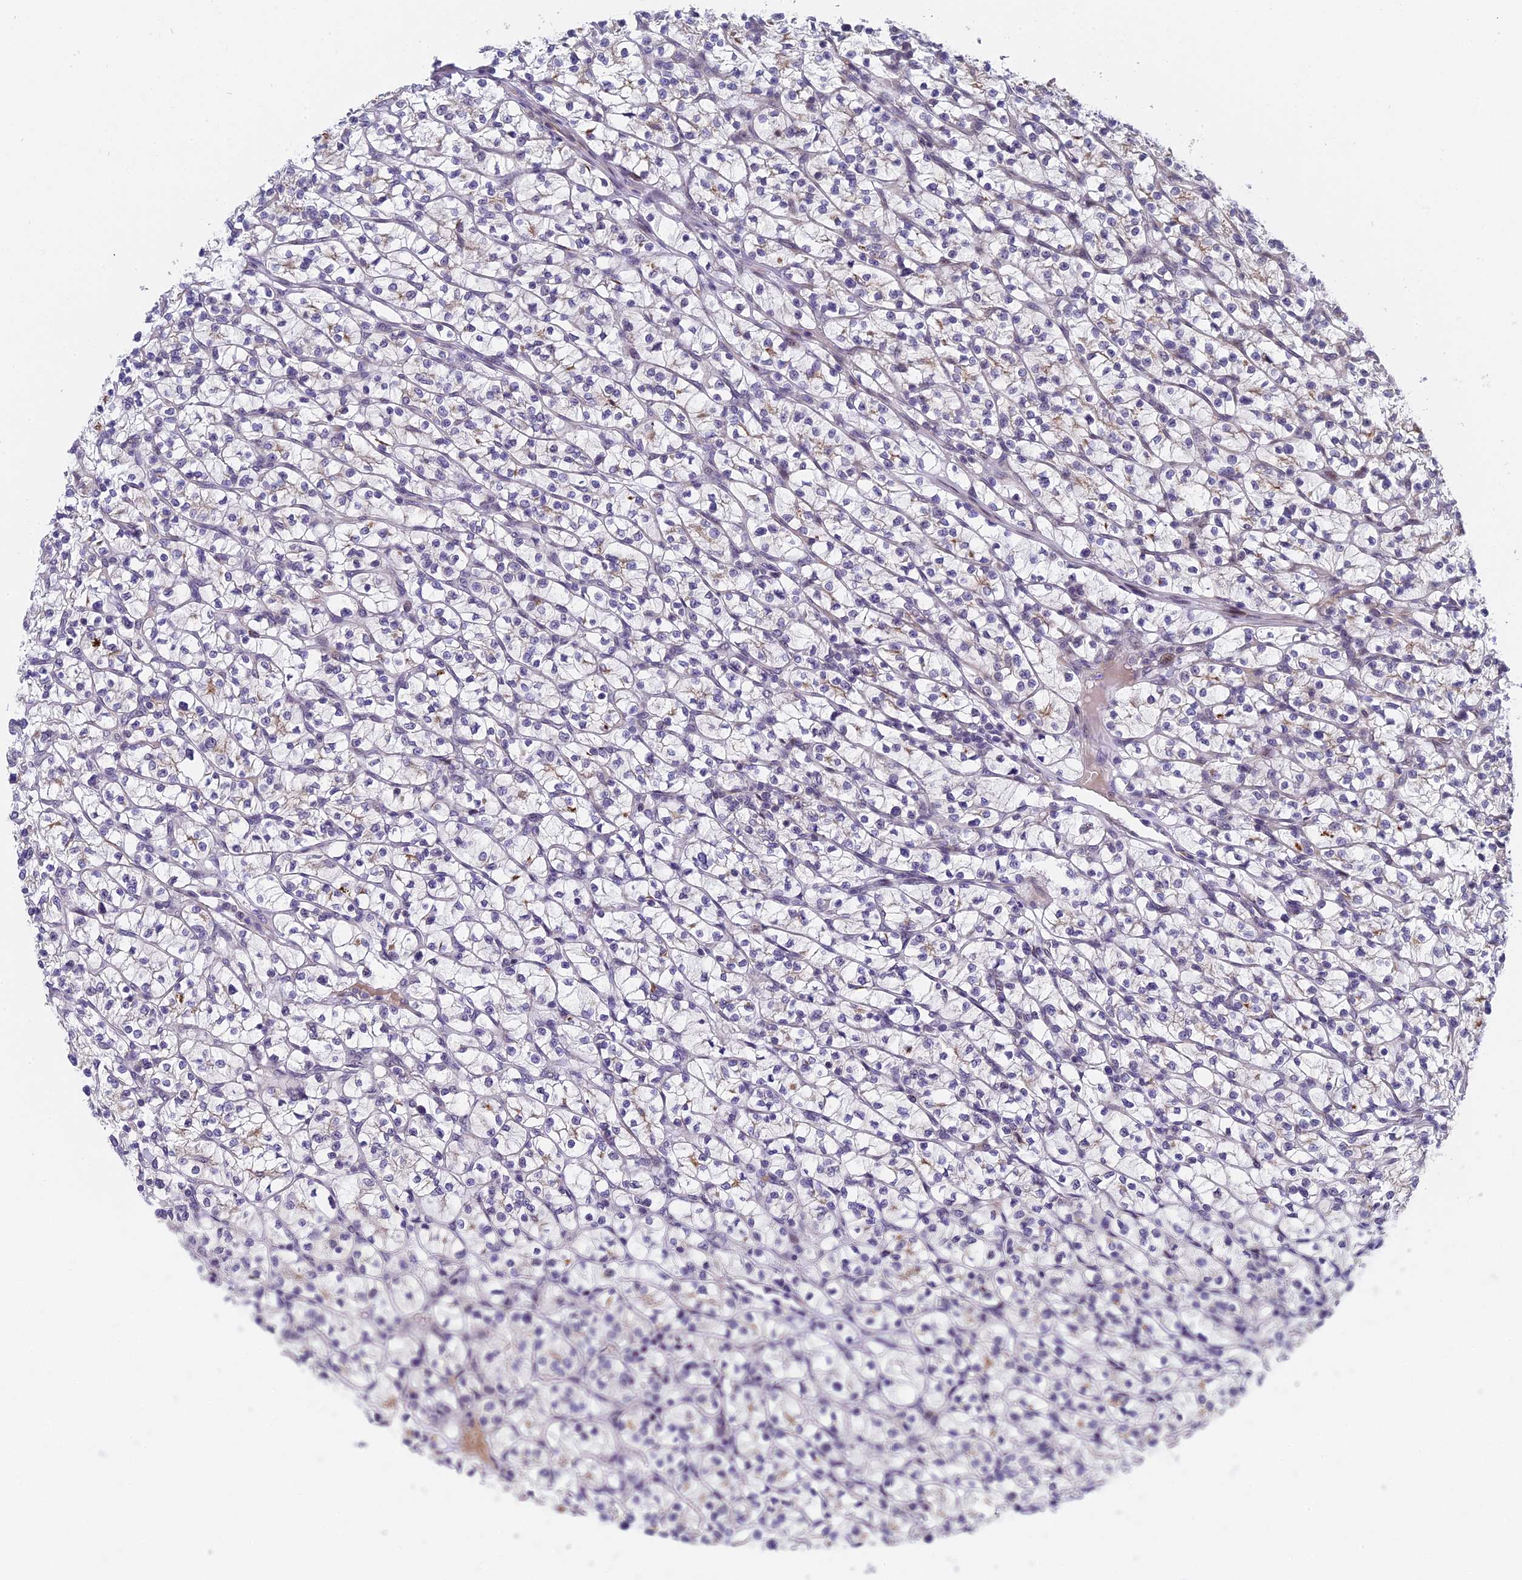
{"staining": {"intensity": "weak", "quantity": "<25%", "location": "cytoplasmic/membranous"}, "tissue": "renal cancer", "cell_type": "Tumor cells", "image_type": "cancer", "snomed": [{"axis": "morphology", "description": "Adenocarcinoma, NOS"}, {"axis": "topography", "description": "Kidney"}], "caption": "The micrograph displays no significant positivity in tumor cells of renal cancer.", "gene": "PYGO1", "patient": {"sex": "female", "age": 64}}